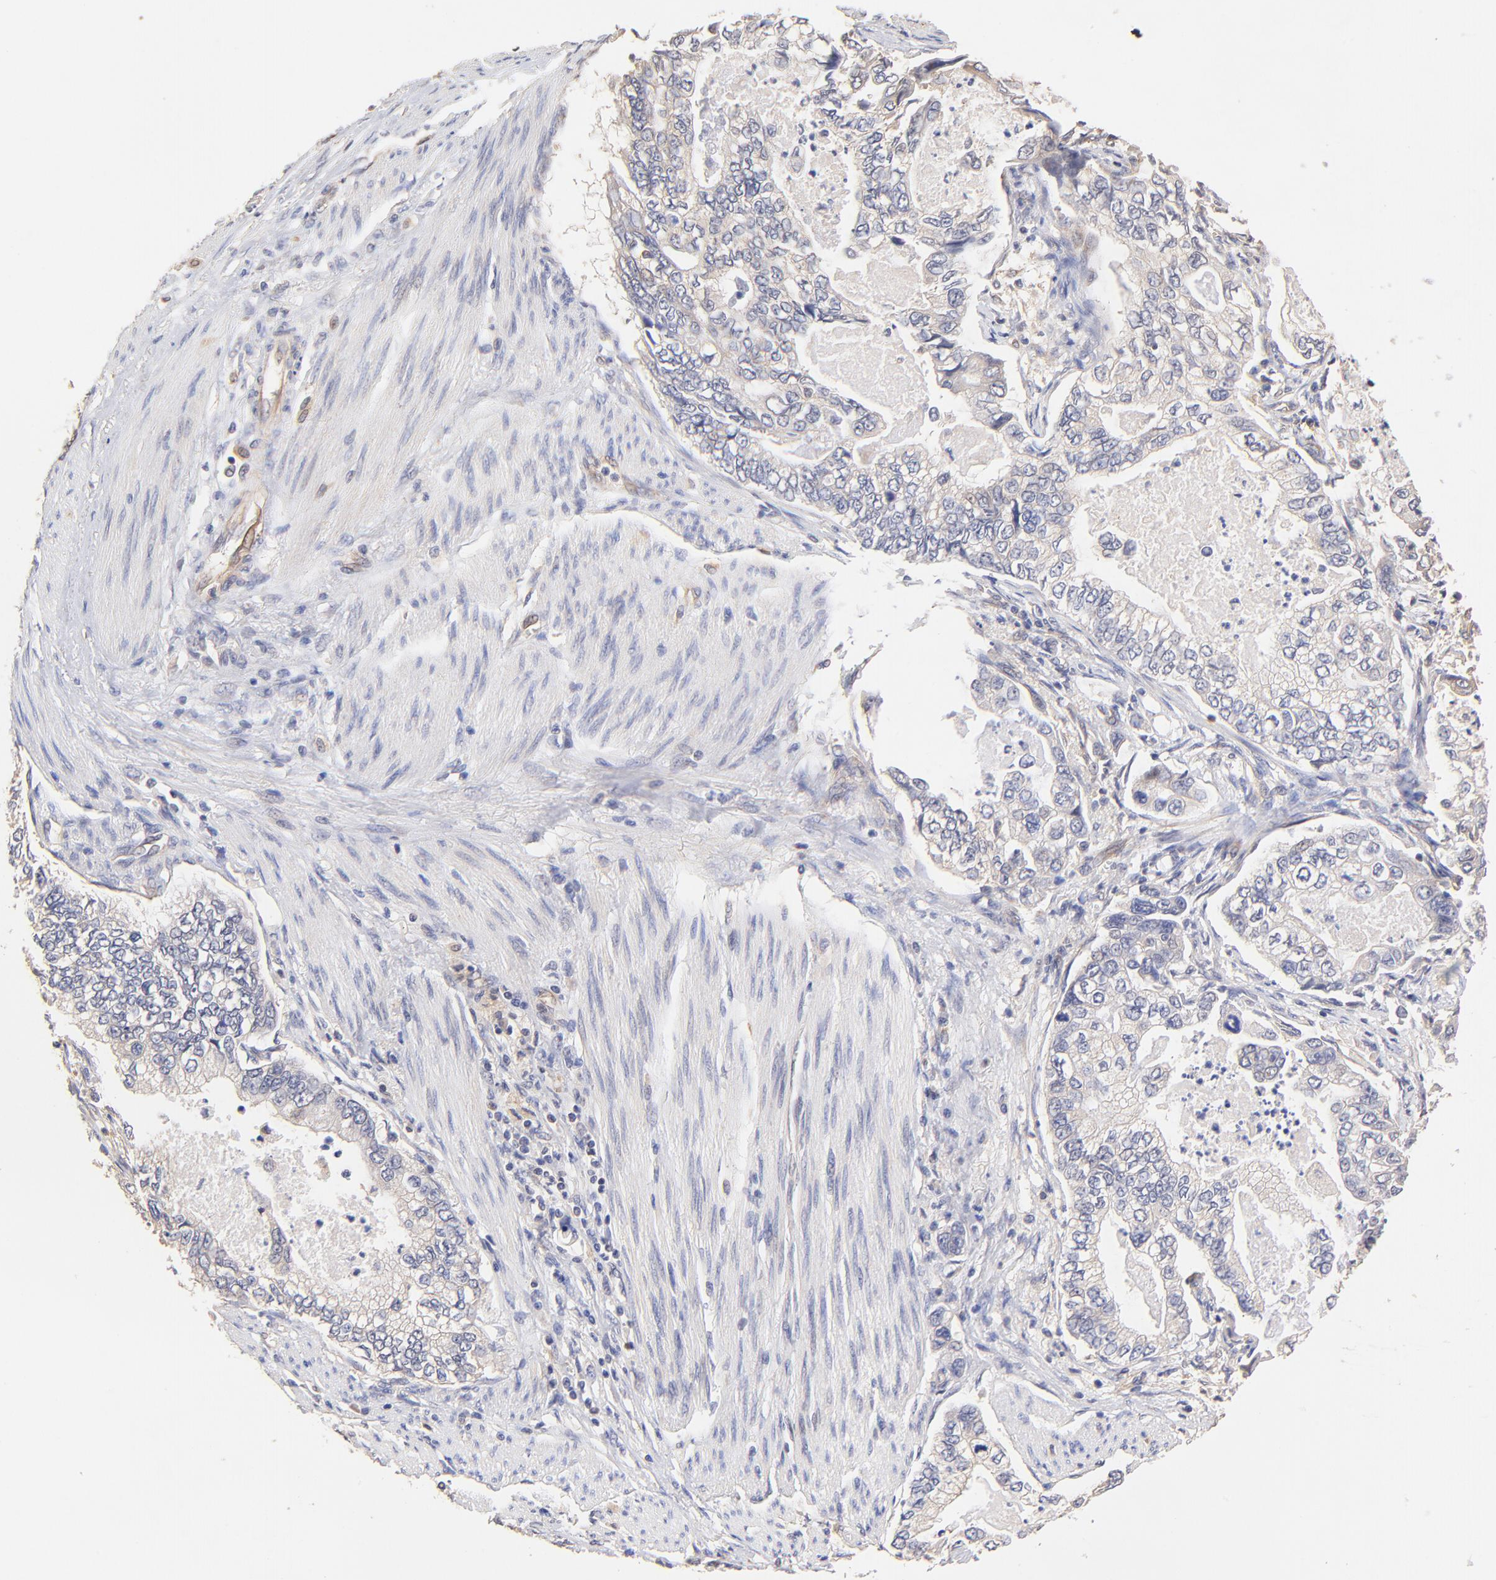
{"staining": {"intensity": "weak", "quantity": ">75%", "location": "cytoplasmic/membranous"}, "tissue": "stomach cancer", "cell_type": "Tumor cells", "image_type": "cancer", "snomed": [{"axis": "morphology", "description": "Adenocarcinoma, NOS"}, {"axis": "topography", "description": "Pancreas"}, {"axis": "topography", "description": "Stomach, upper"}], "caption": "Immunohistochemistry of stomach cancer displays low levels of weak cytoplasmic/membranous positivity in approximately >75% of tumor cells.", "gene": "TNFAIP3", "patient": {"sex": "male", "age": 77}}